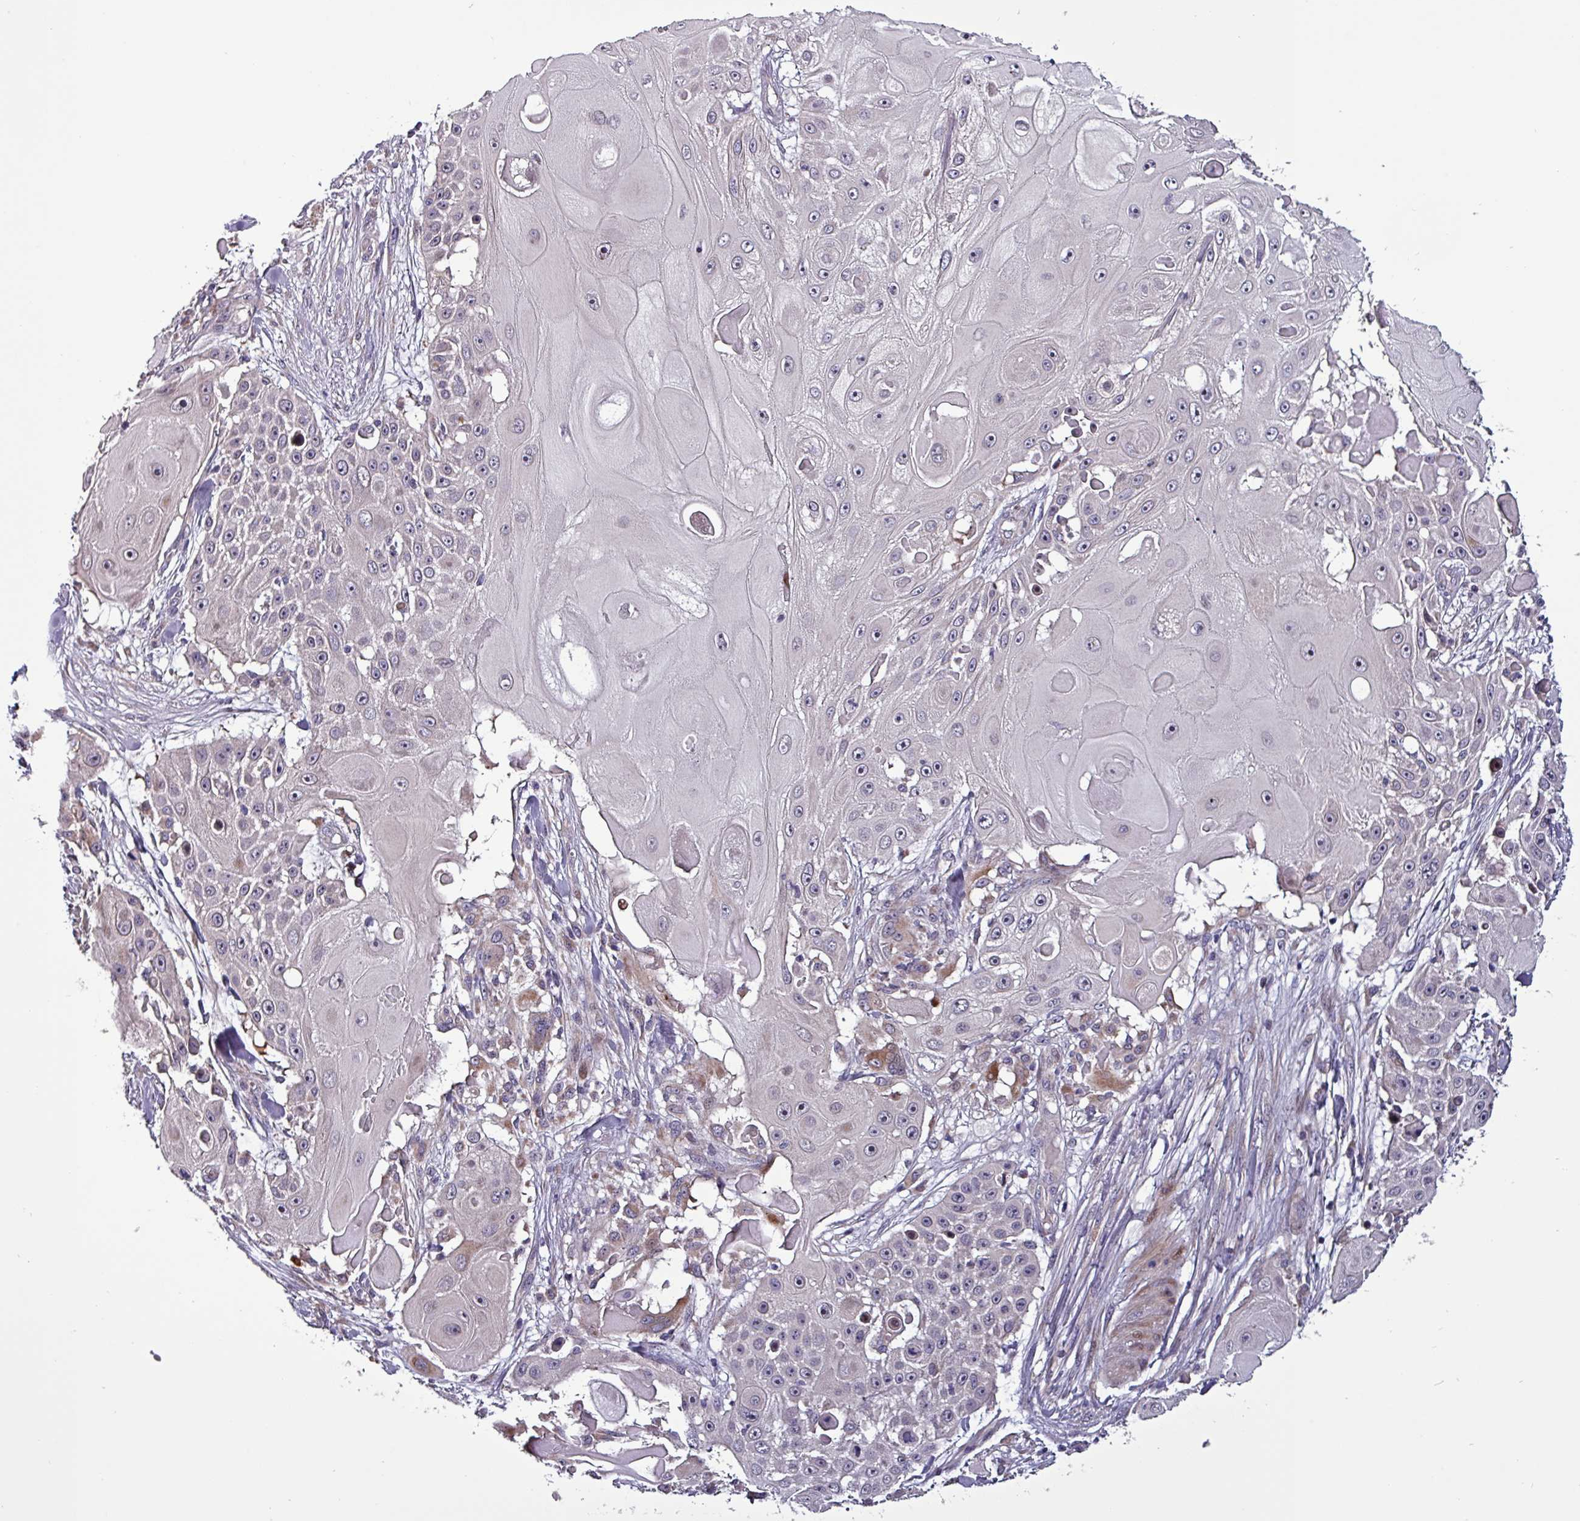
{"staining": {"intensity": "weak", "quantity": "<25%", "location": "cytoplasmic/membranous"}, "tissue": "skin cancer", "cell_type": "Tumor cells", "image_type": "cancer", "snomed": [{"axis": "morphology", "description": "Squamous cell carcinoma, NOS"}, {"axis": "topography", "description": "Skin"}], "caption": "This is an immunohistochemistry photomicrograph of squamous cell carcinoma (skin). There is no expression in tumor cells.", "gene": "GRAPL", "patient": {"sex": "female", "age": 86}}